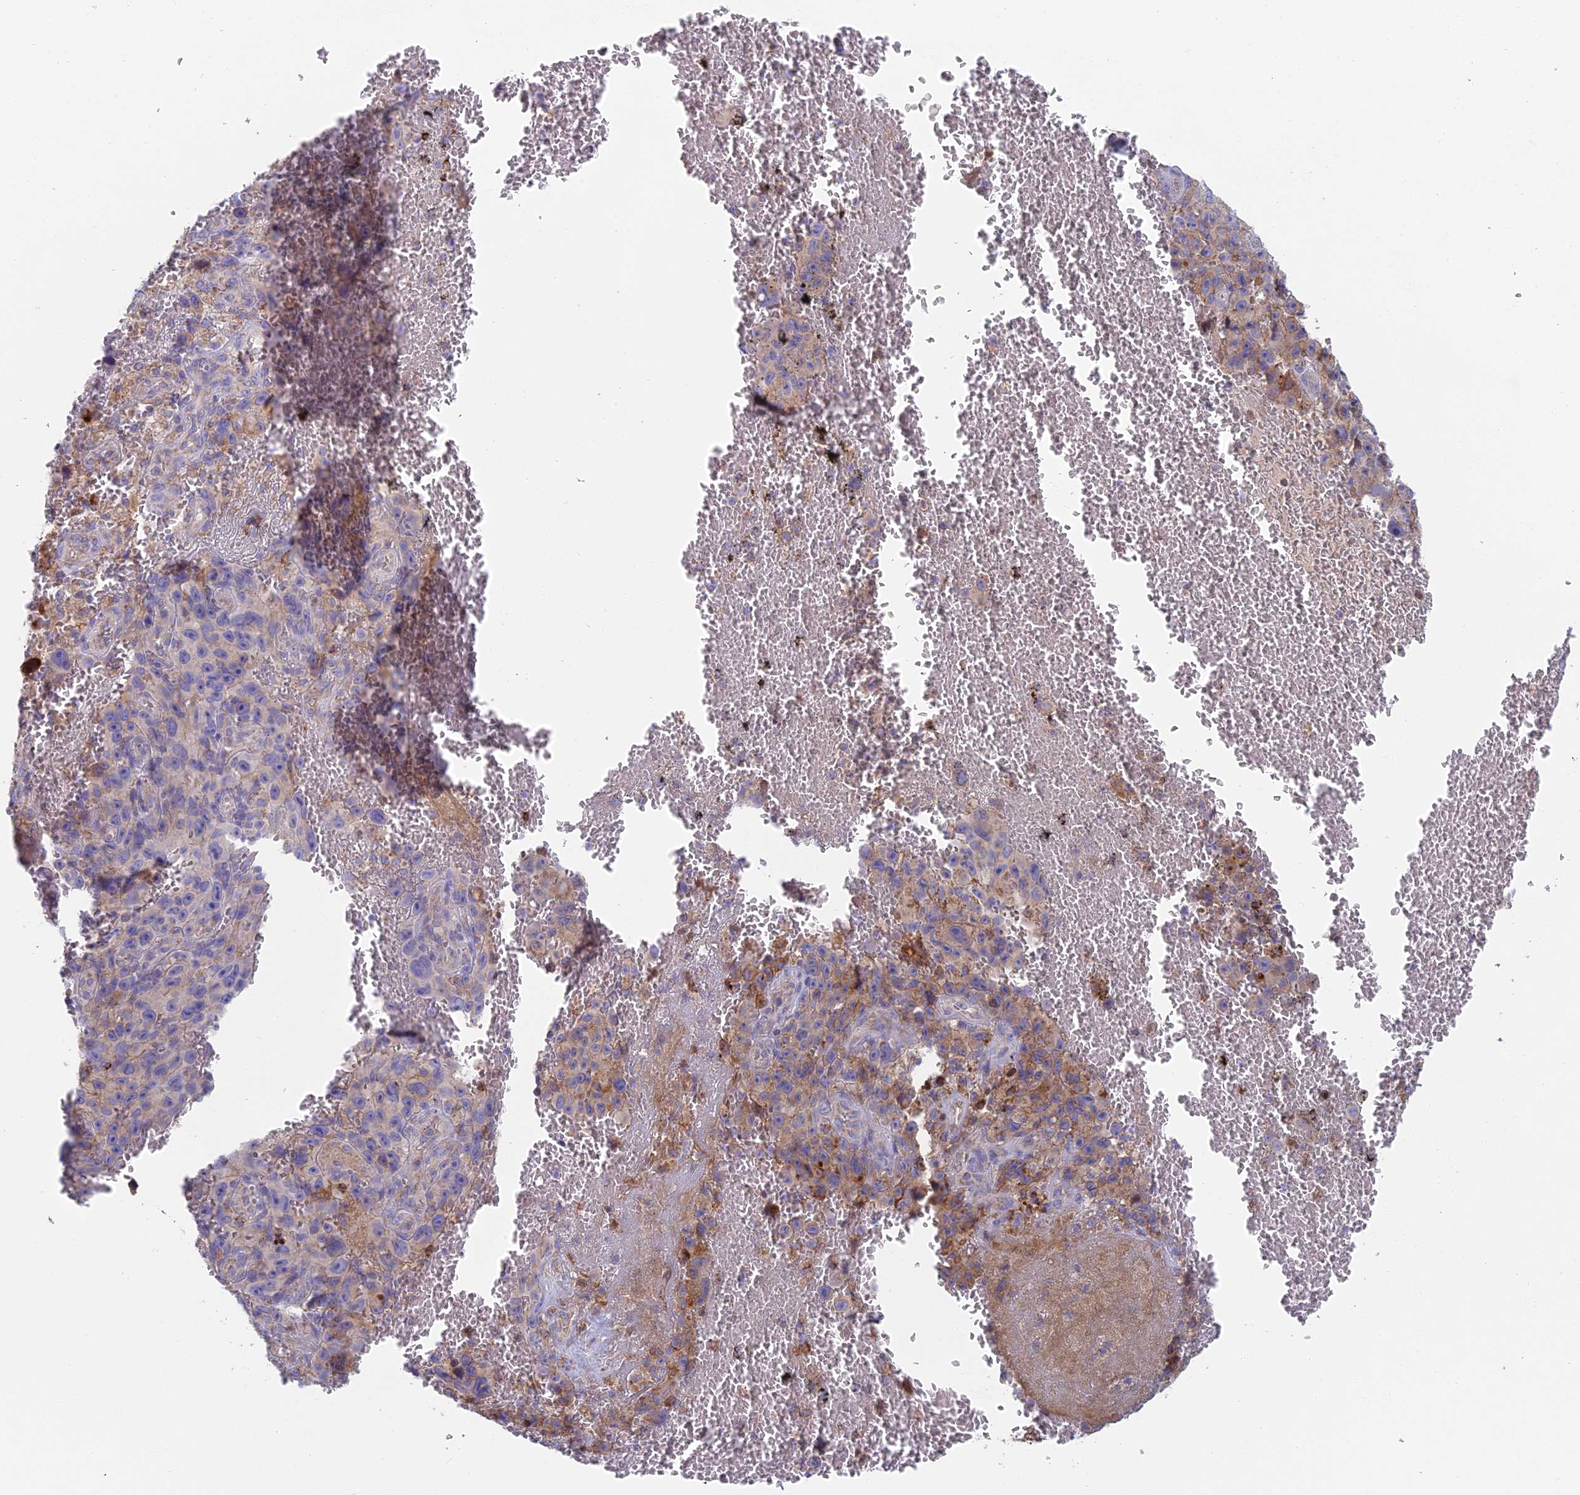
{"staining": {"intensity": "negative", "quantity": "none", "location": "none"}, "tissue": "melanoma", "cell_type": "Tumor cells", "image_type": "cancer", "snomed": [{"axis": "morphology", "description": "Malignant melanoma, NOS"}, {"axis": "topography", "description": "Skin"}], "caption": "Tumor cells are negative for protein expression in human melanoma.", "gene": "IFTAP", "patient": {"sex": "female", "age": 82}}